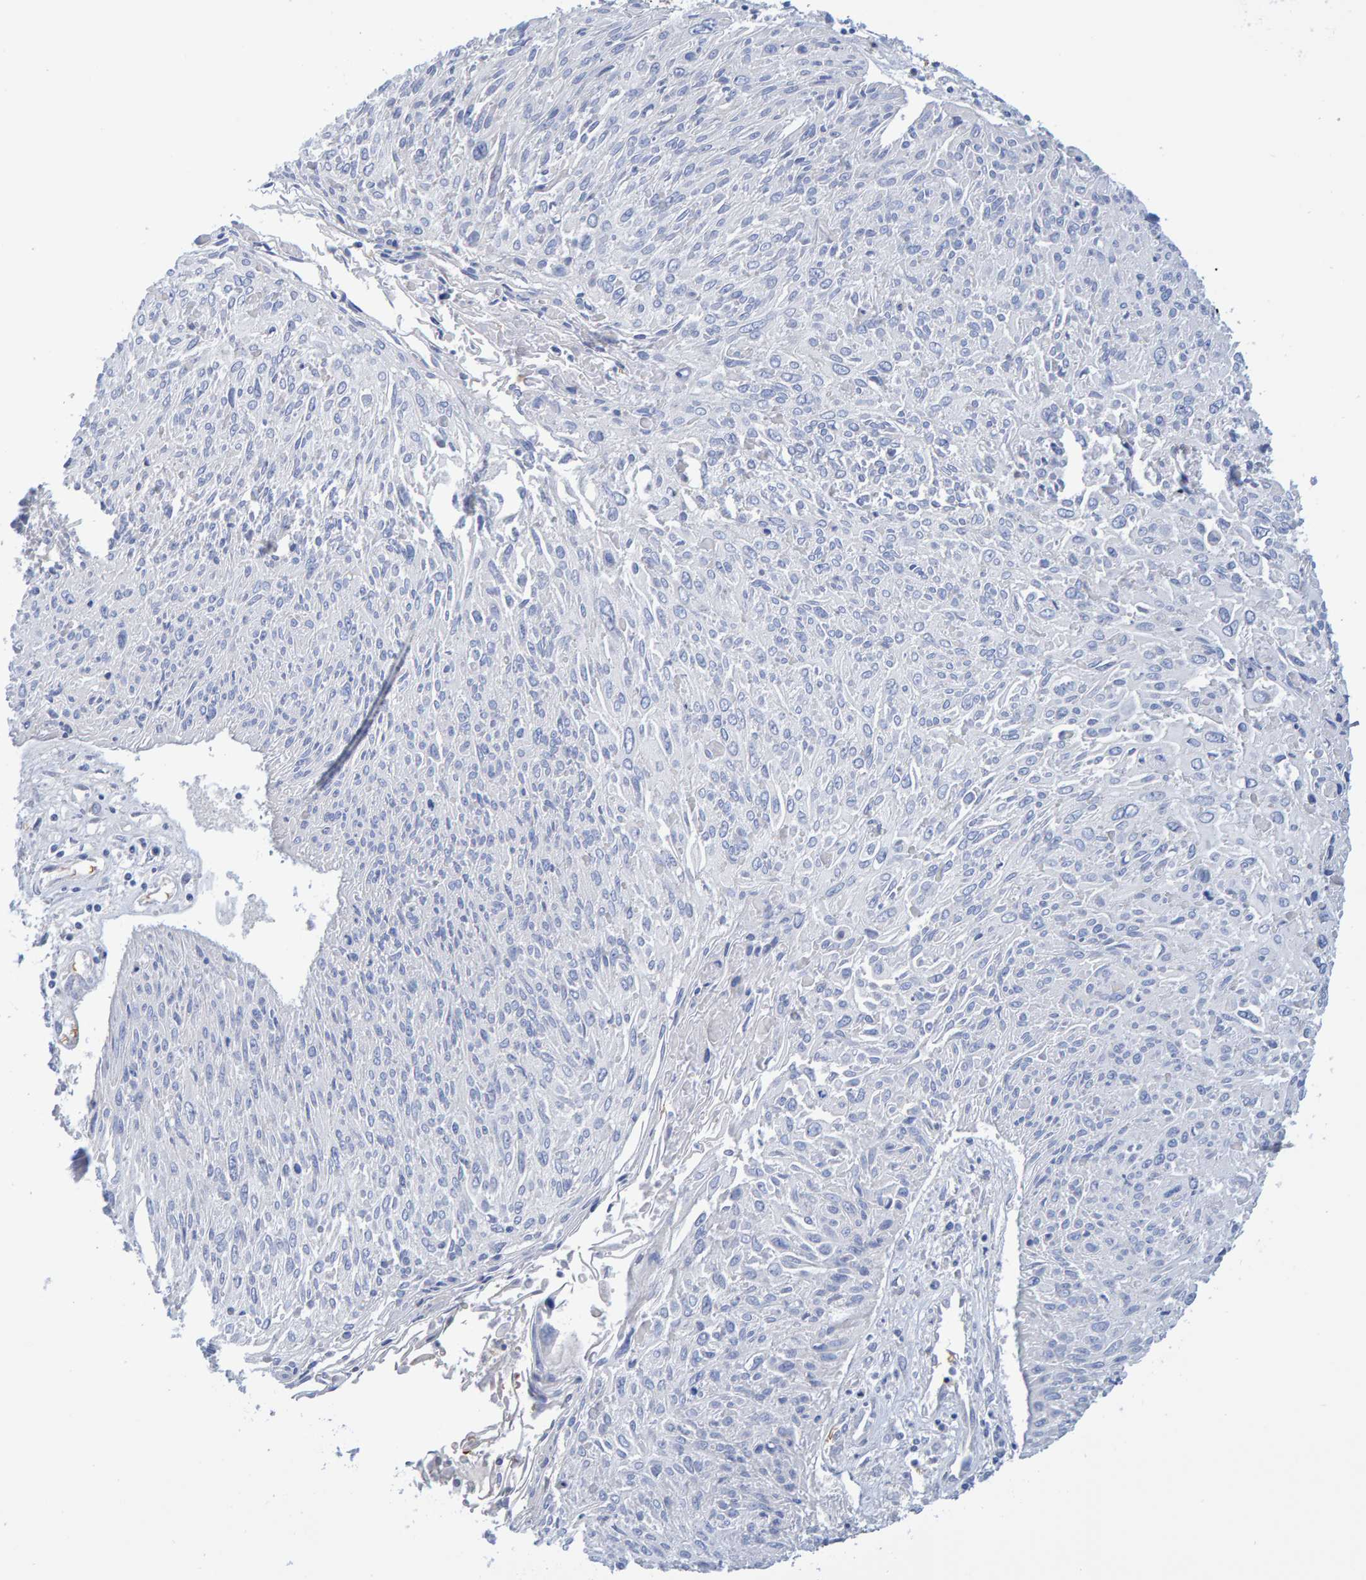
{"staining": {"intensity": "negative", "quantity": "none", "location": "none"}, "tissue": "cervical cancer", "cell_type": "Tumor cells", "image_type": "cancer", "snomed": [{"axis": "morphology", "description": "Squamous cell carcinoma, NOS"}, {"axis": "topography", "description": "Cervix"}], "caption": "Tumor cells are negative for brown protein staining in cervical cancer (squamous cell carcinoma).", "gene": "VPS9D1", "patient": {"sex": "female", "age": 51}}